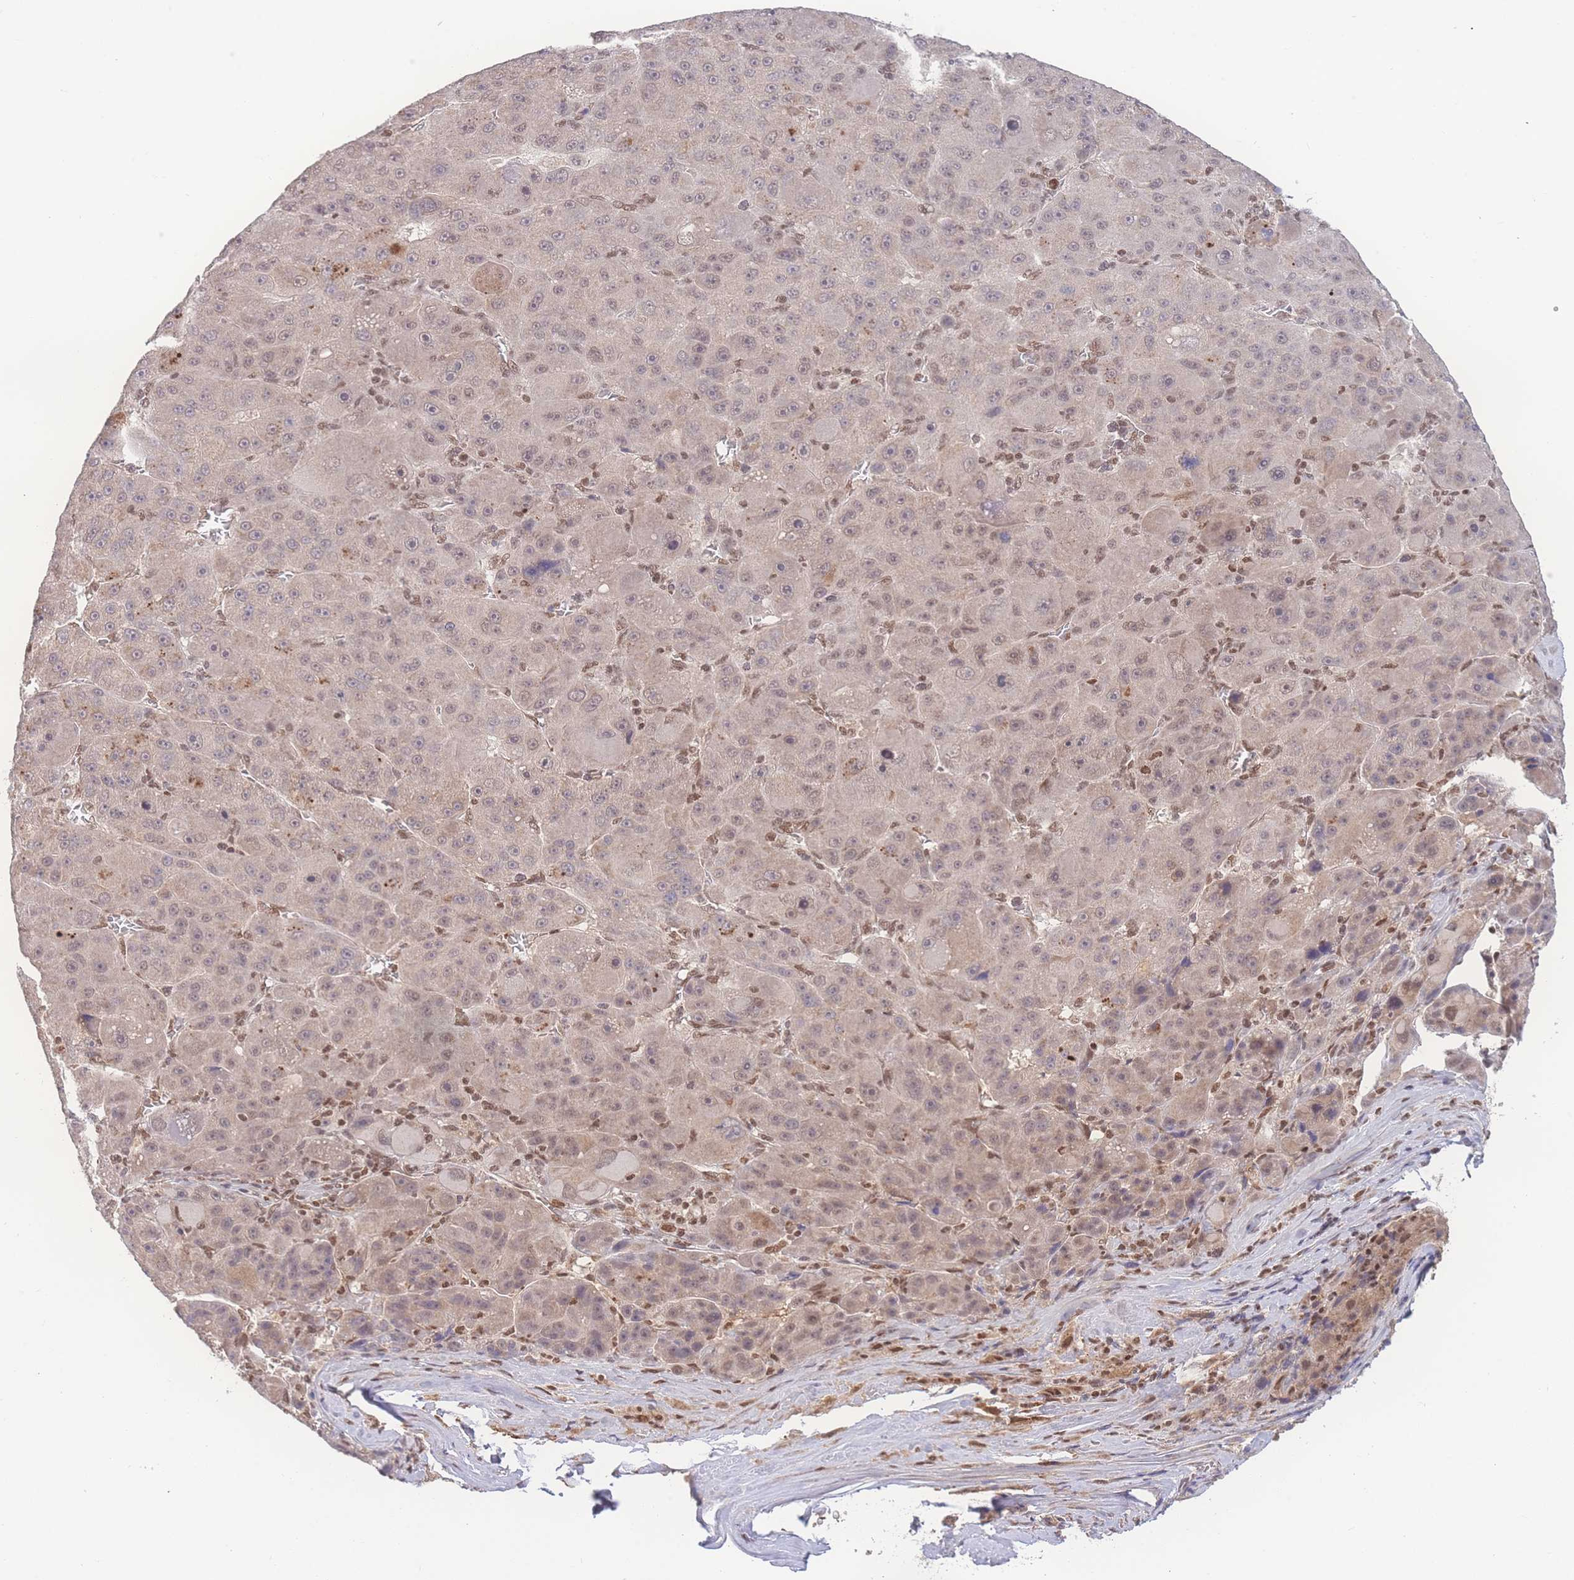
{"staining": {"intensity": "weak", "quantity": "25%-75%", "location": "cytoplasmic/membranous,nuclear"}, "tissue": "liver cancer", "cell_type": "Tumor cells", "image_type": "cancer", "snomed": [{"axis": "morphology", "description": "Carcinoma, Hepatocellular, NOS"}, {"axis": "topography", "description": "Liver"}], "caption": "IHC image of neoplastic tissue: human liver cancer stained using IHC displays low levels of weak protein expression localized specifically in the cytoplasmic/membranous and nuclear of tumor cells, appearing as a cytoplasmic/membranous and nuclear brown color.", "gene": "RAVER1", "patient": {"sex": "male", "age": 76}}